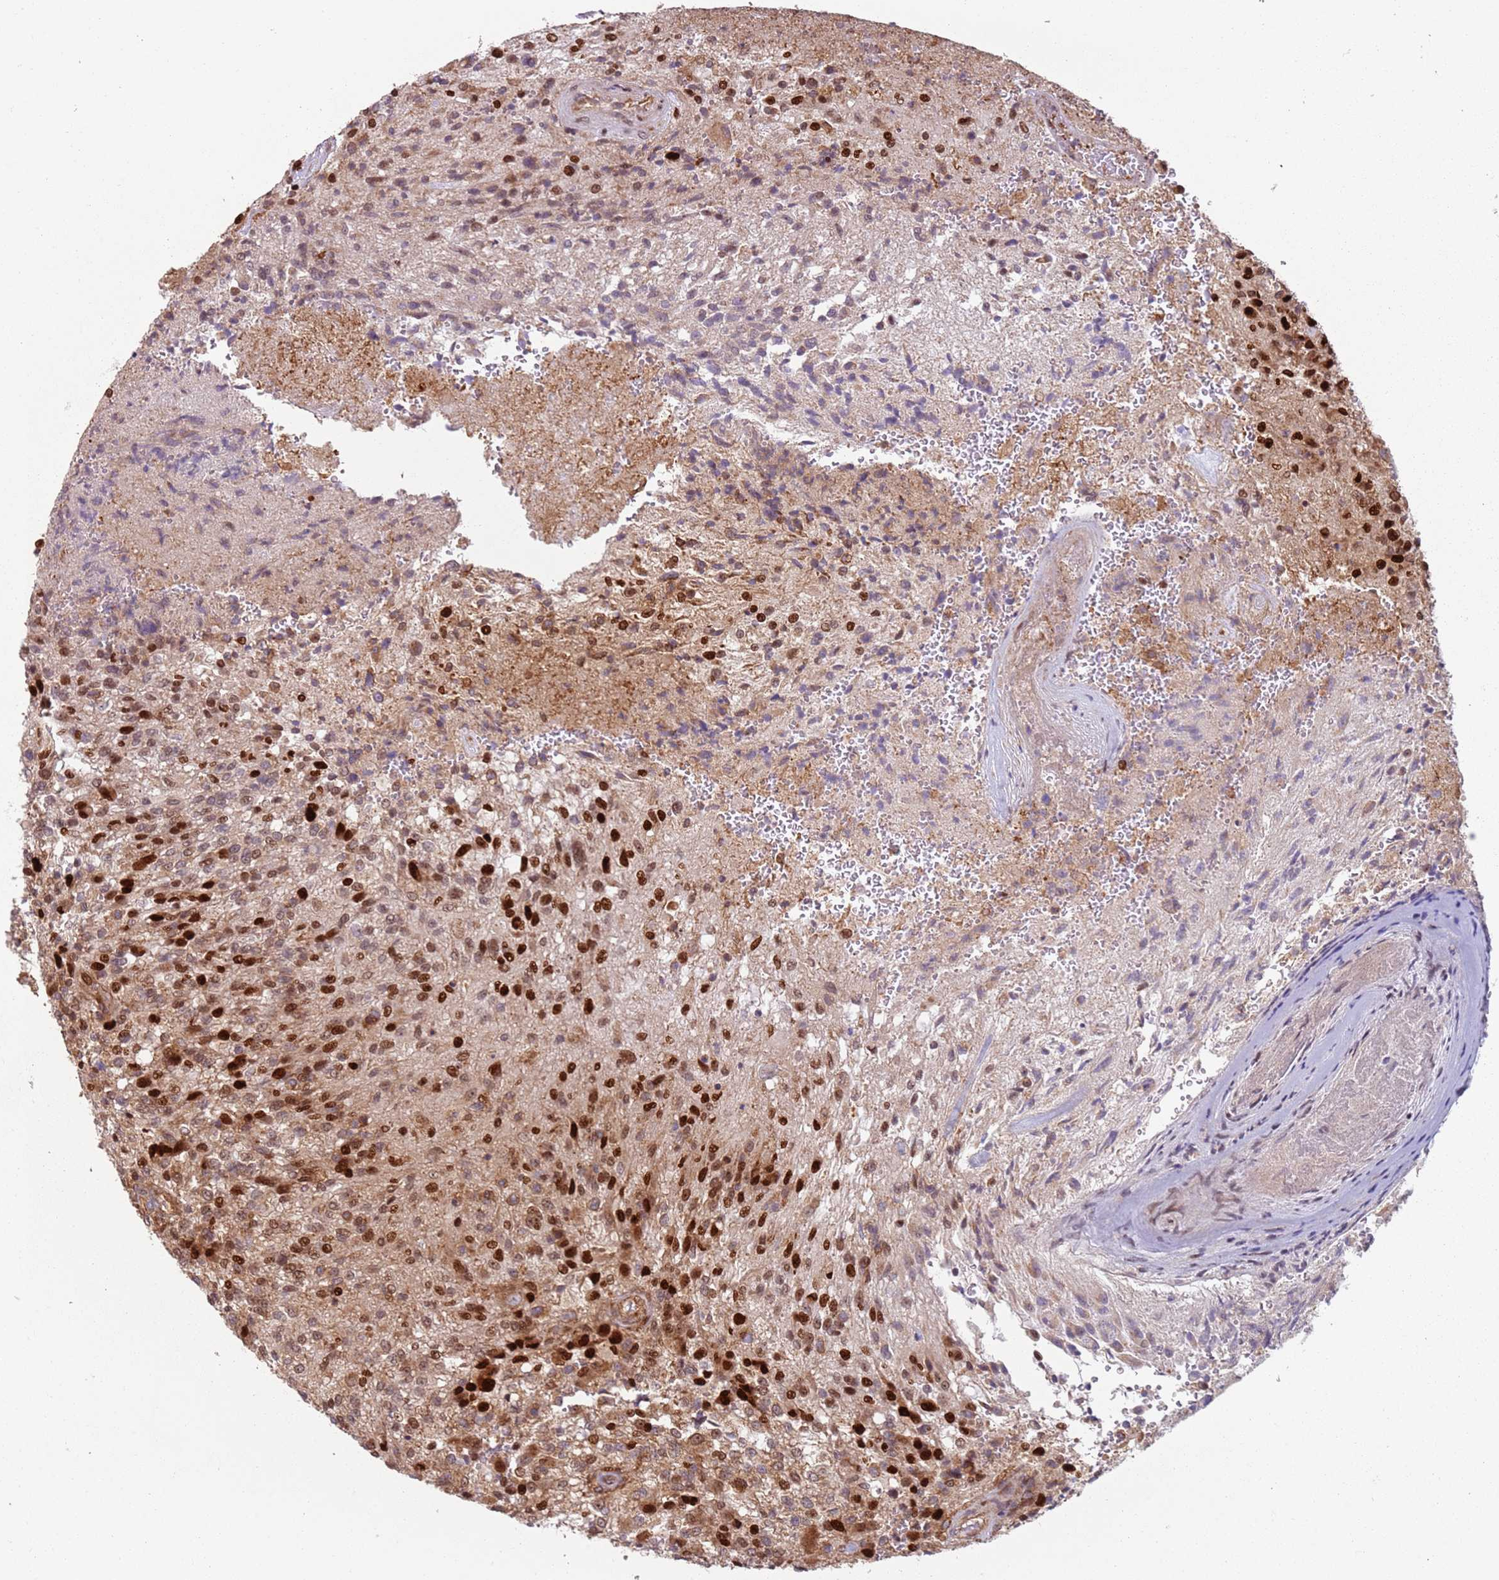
{"staining": {"intensity": "strong", "quantity": ">75%", "location": "cytoplasmic/membranous,nuclear"}, "tissue": "glioma", "cell_type": "Tumor cells", "image_type": "cancer", "snomed": [{"axis": "morphology", "description": "Normal tissue, NOS"}, {"axis": "morphology", "description": "Glioma, malignant, High grade"}, {"axis": "topography", "description": "Cerebral cortex"}], "caption": "IHC (DAB) staining of human glioma shows strong cytoplasmic/membranous and nuclear protein staining in approximately >75% of tumor cells.", "gene": "HNRNPLL", "patient": {"sex": "male", "age": 56}}